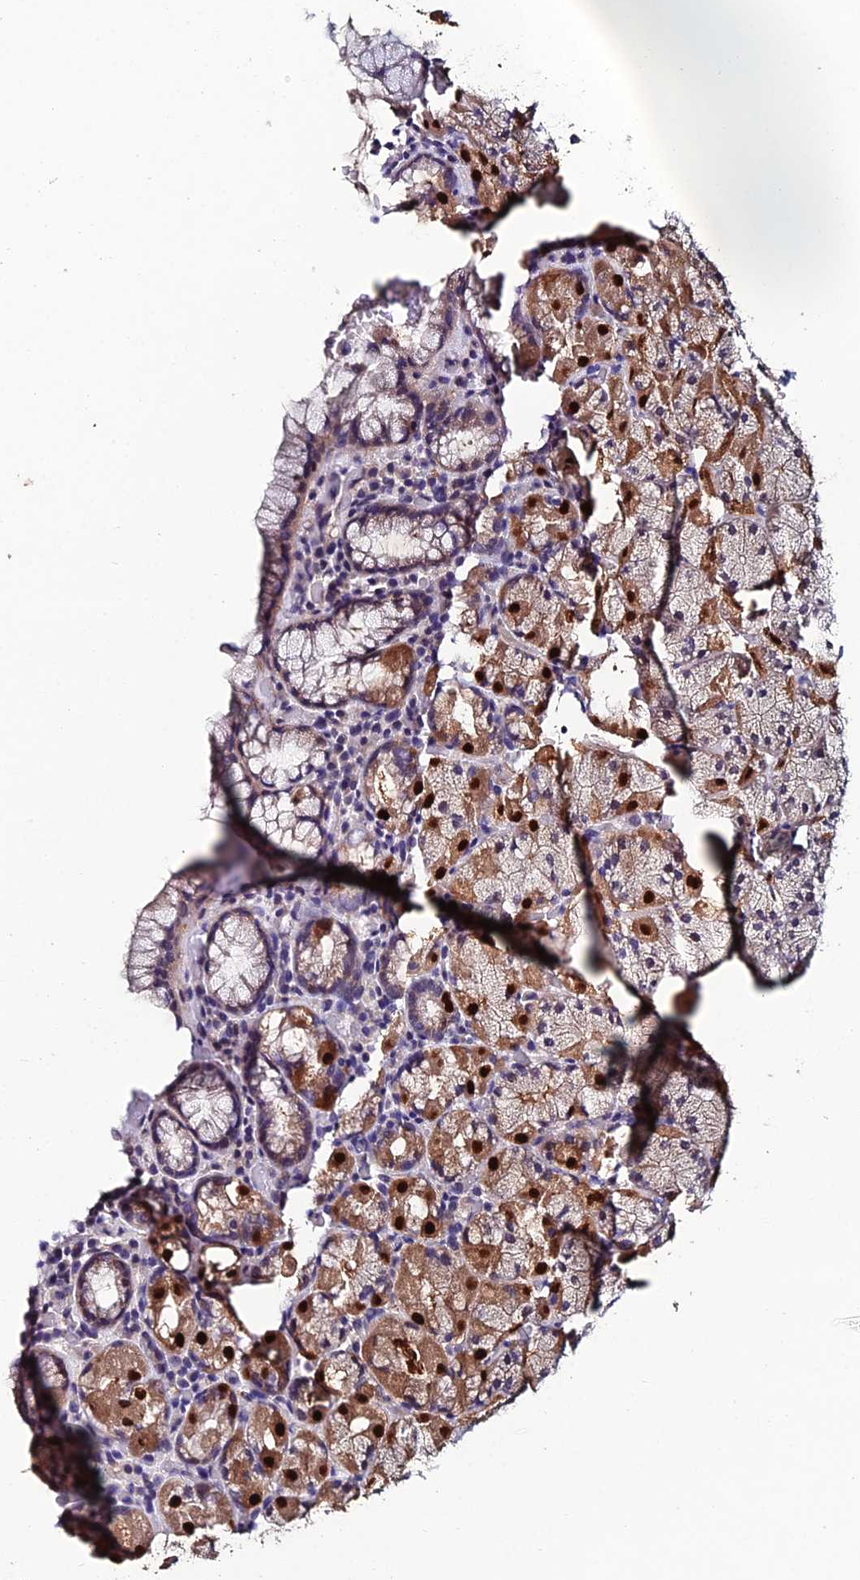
{"staining": {"intensity": "strong", "quantity": "25%-75%", "location": "cytoplasmic/membranous,nuclear"}, "tissue": "stomach", "cell_type": "Glandular cells", "image_type": "normal", "snomed": [{"axis": "morphology", "description": "Normal tissue, NOS"}, {"axis": "topography", "description": "Stomach, upper"}, {"axis": "topography", "description": "Stomach, lower"}], "caption": "Immunohistochemistry (DAB (3,3'-diaminobenzidine)) staining of unremarkable human stomach displays strong cytoplasmic/membranous,nuclear protein positivity in about 25%-75% of glandular cells. The staining was performed using DAB to visualize the protein expression in brown, while the nuclei were stained in blue with hematoxylin (Magnification: 20x).", "gene": "ESRRG", "patient": {"sex": "male", "age": 80}}